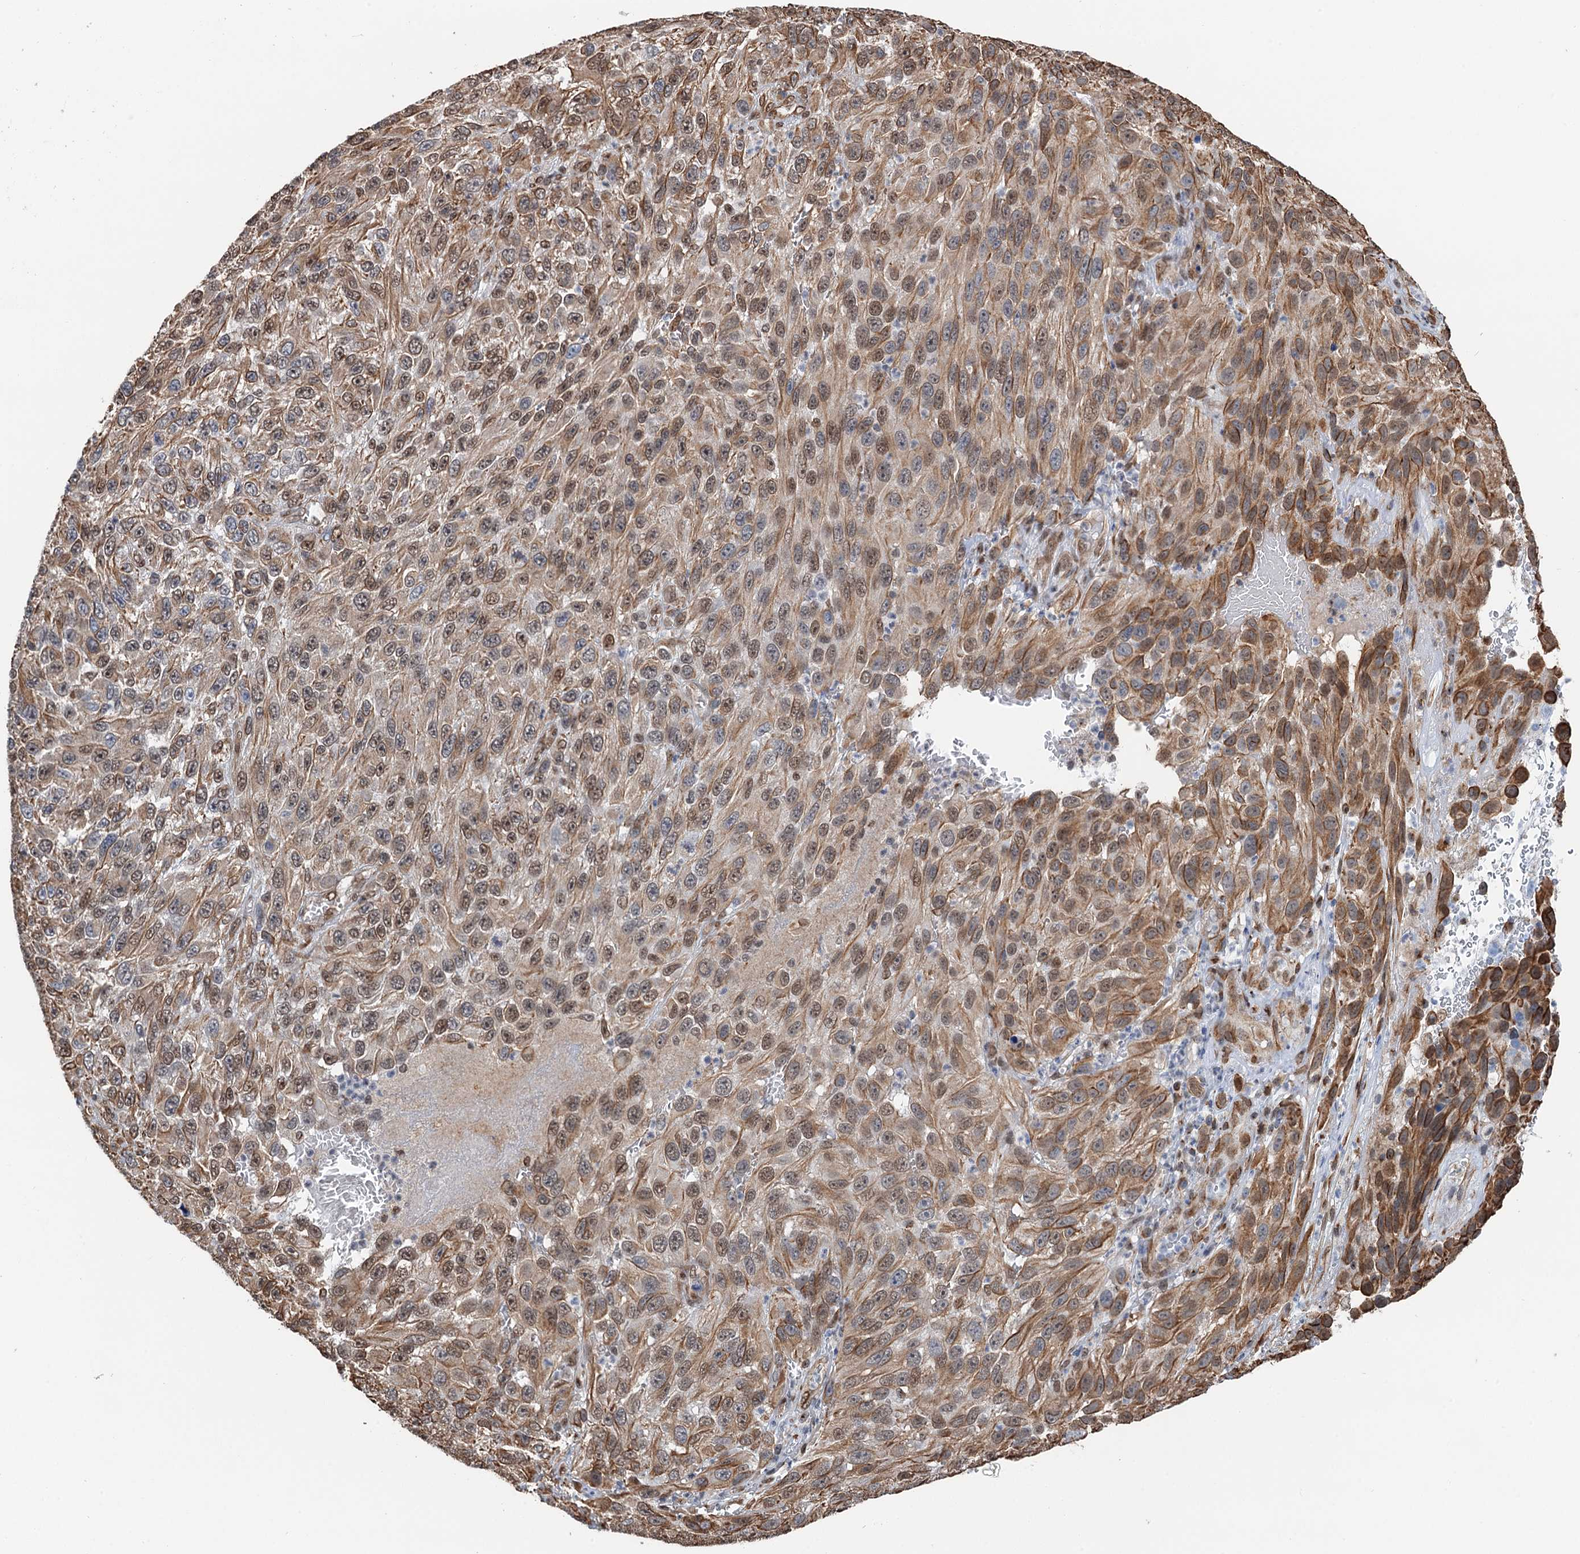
{"staining": {"intensity": "moderate", "quantity": ">75%", "location": "cytoplasmic/membranous,nuclear"}, "tissue": "melanoma", "cell_type": "Tumor cells", "image_type": "cancer", "snomed": [{"axis": "morphology", "description": "Normal tissue, NOS"}, {"axis": "morphology", "description": "Malignant melanoma, NOS"}, {"axis": "topography", "description": "Skin"}], "caption": "Tumor cells demonstrate moderate cytoplasmic/membranous and nuclear expression in approximately >75% of cells in malignant melanoma.", "gene": "CFDP1", "patient": {"sex": "female", "age": 96}}